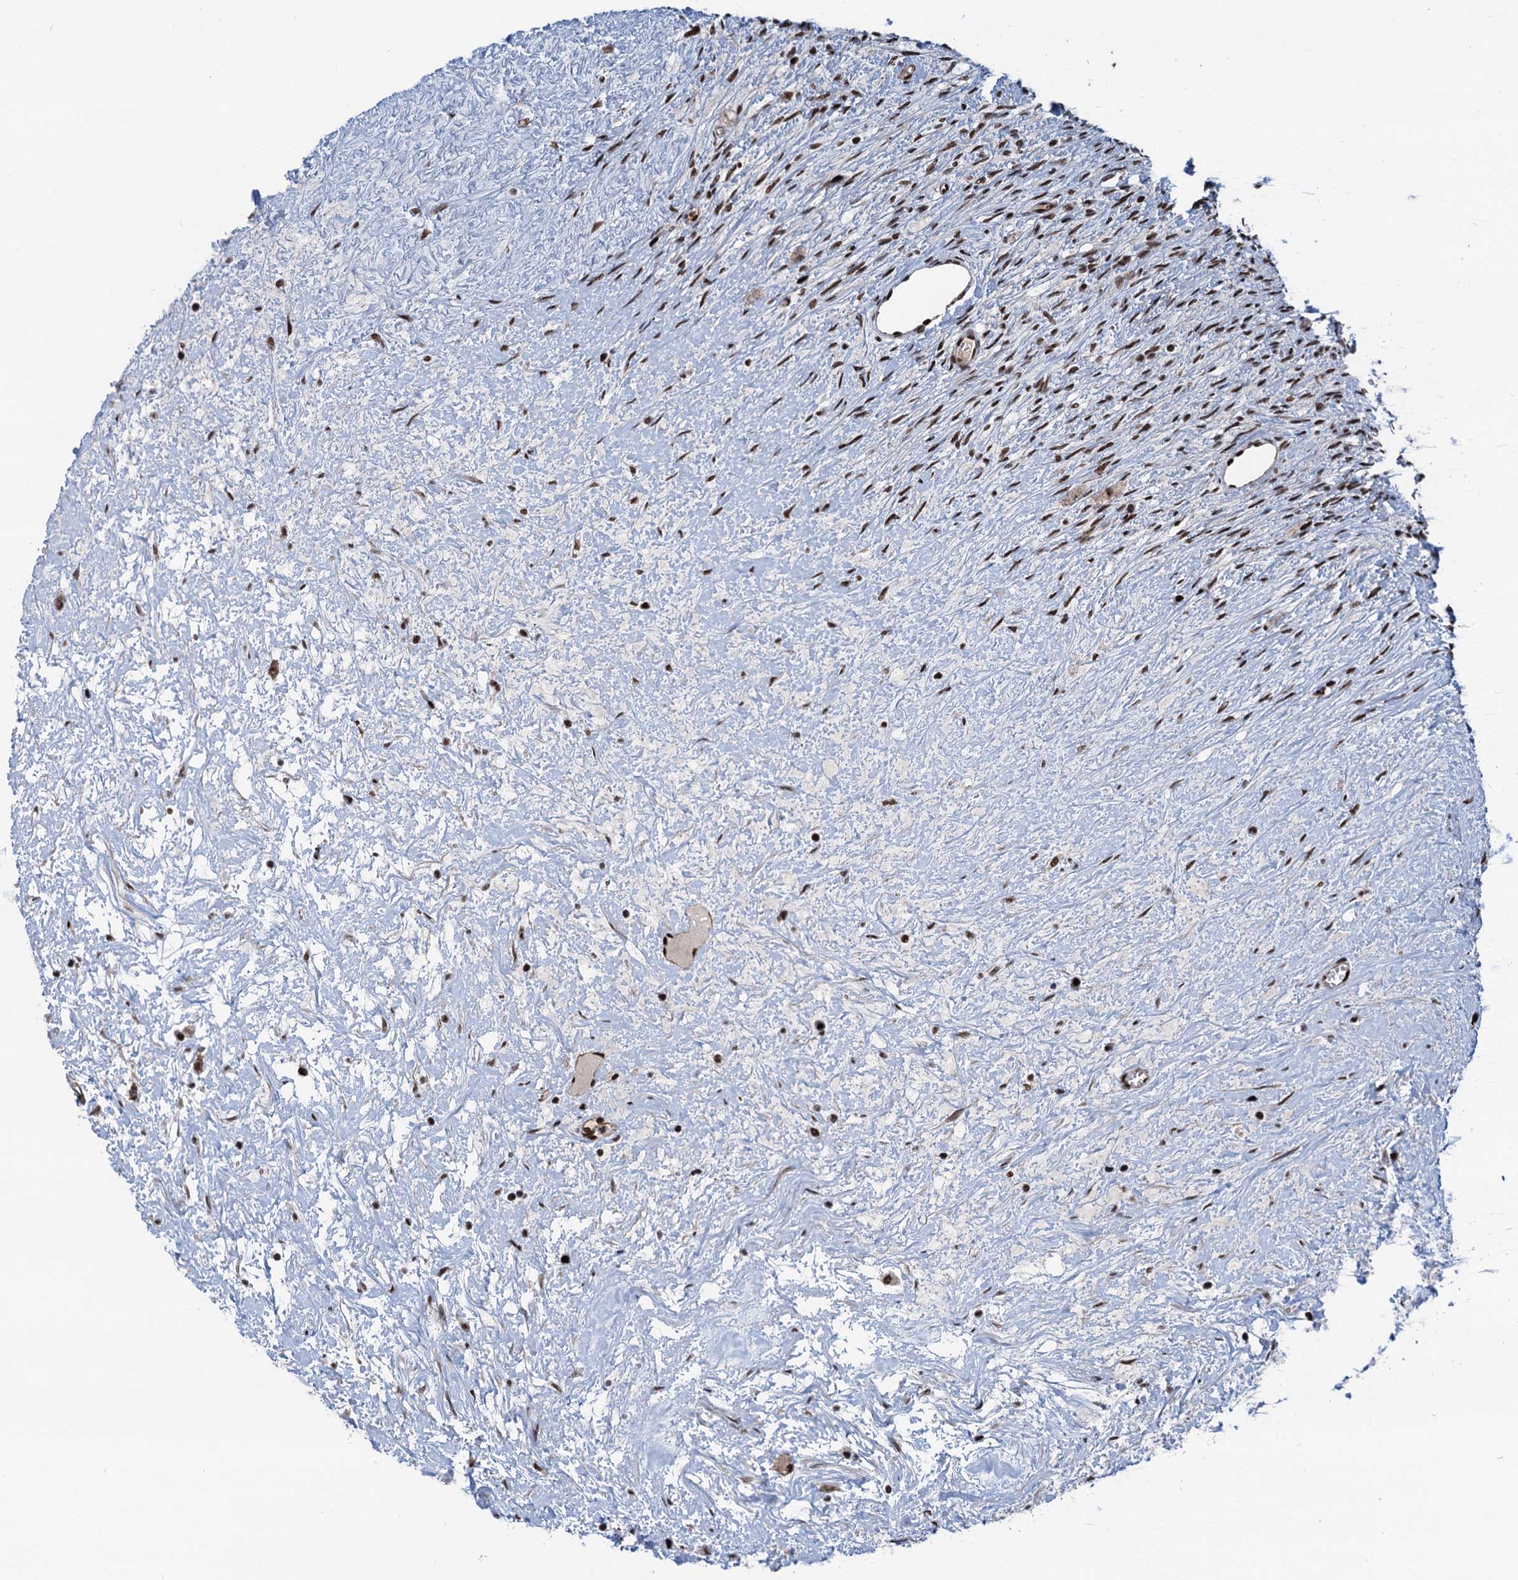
{"staining": {"intensity": "strong", "quantity": ">75%", "location": "nuclear"}, "tissue": "ovary", "cell_type": "Follicle cells", "image_type": "normal", "snomed": [{"axis": "morphology", "description": "Normal tissue, NOS"}, {"axis": "topography", "description": "Ovary"}], "caption": "A micrograph showing strong nuclear staining in approximately >75% of follicle cells in normal ovary, as visualized by brown immunohistochemical staining.", "gene": "PPP4R1", "patient": {"sex": "female", "age": 44}}